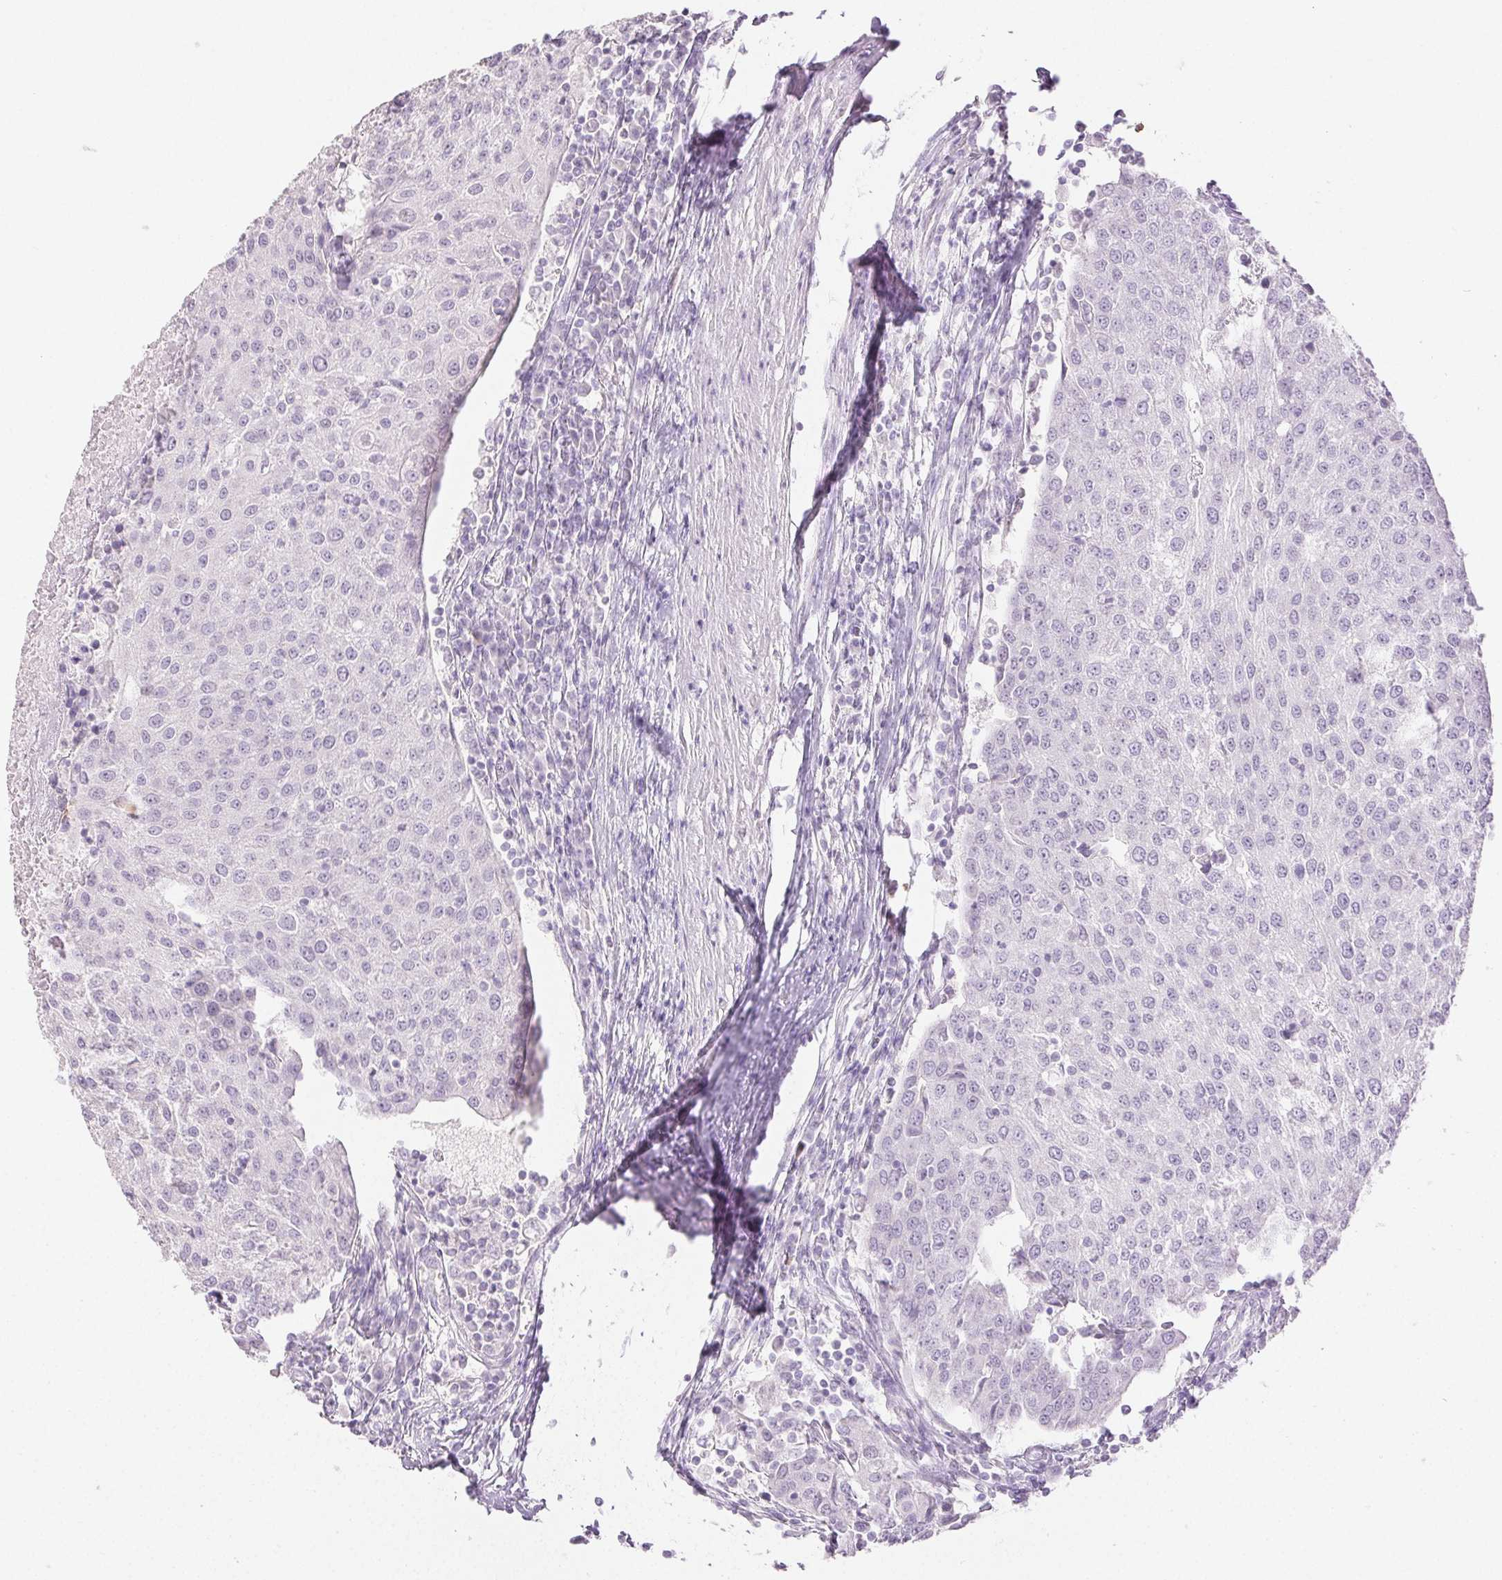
{"staining": {"intensity": "negative", "quantity": "none", "location": "none"}, "tissue": "urothelial cancer", "cell_type": "Tumor cells", "image_type": "cancer", "snomed": [{"axis": "morphology", "description": "Urothelial carcinoma, High grade"}, {"axis": "topography", "description": "Urinary bladder"}], "caption": "The photomicrograph shows no significant expression in tumor cells of urothelial cancer.", "gene": "PI3", "patient": {"sex": "female", "age": 85}}